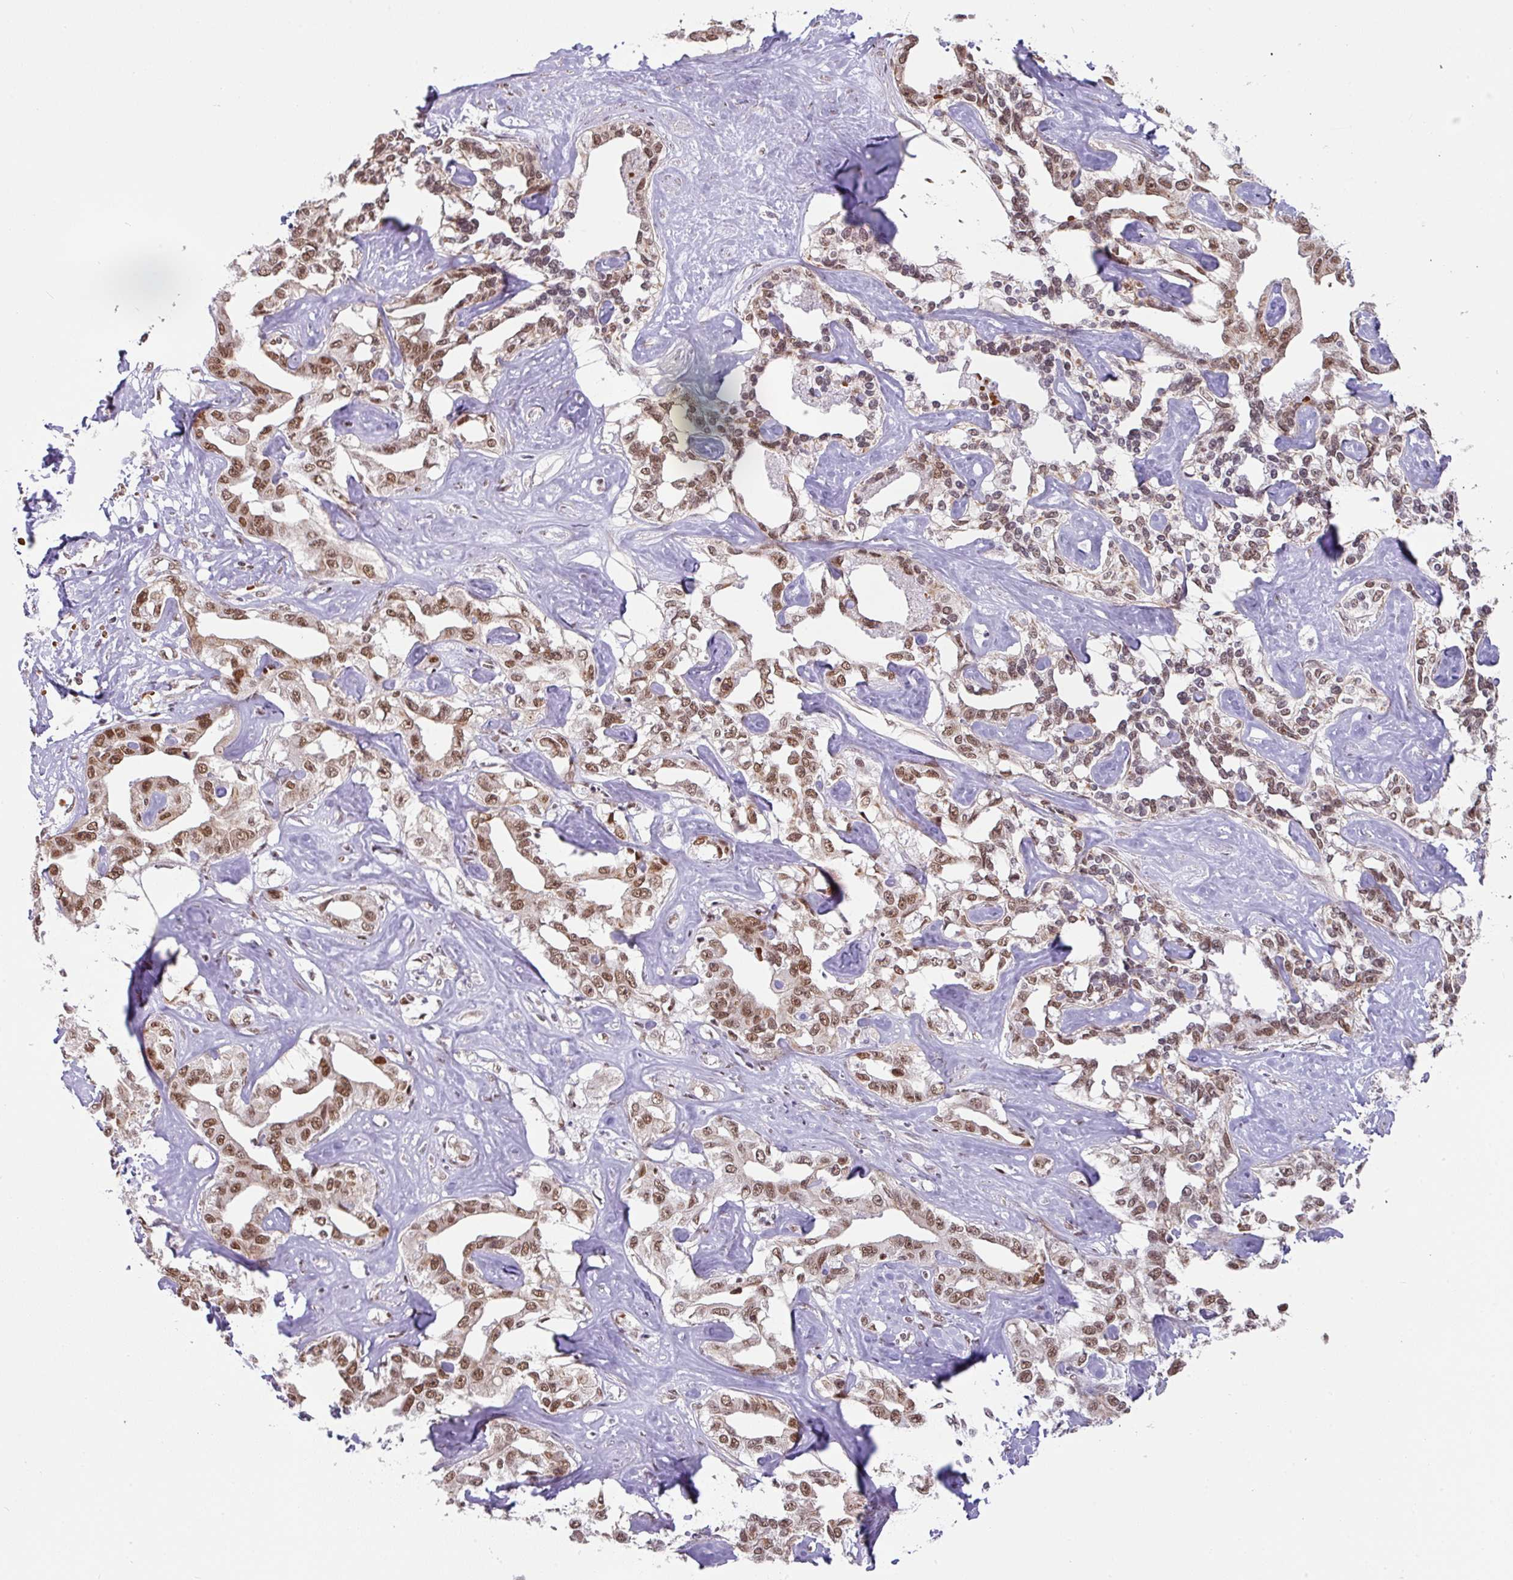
{"staining": {"intensity": "moderate", "quantity": ">75%", "location": "nuclear"}, "tissue": "liver cancer", "cell_type": "Tumor cells", "image_type": "cancer", "snomed": [{"axis": "morphology", "description": "Cholangiocarcinoma"}, {"axis": "topography", "description": "Liver"}], "caption": "Moderate nuclear protein expression is appreciated in about >75% of tumor cells in liver cancer.", "gene": "NCOA5", "patient": {"sex": "male", "age": 59}}